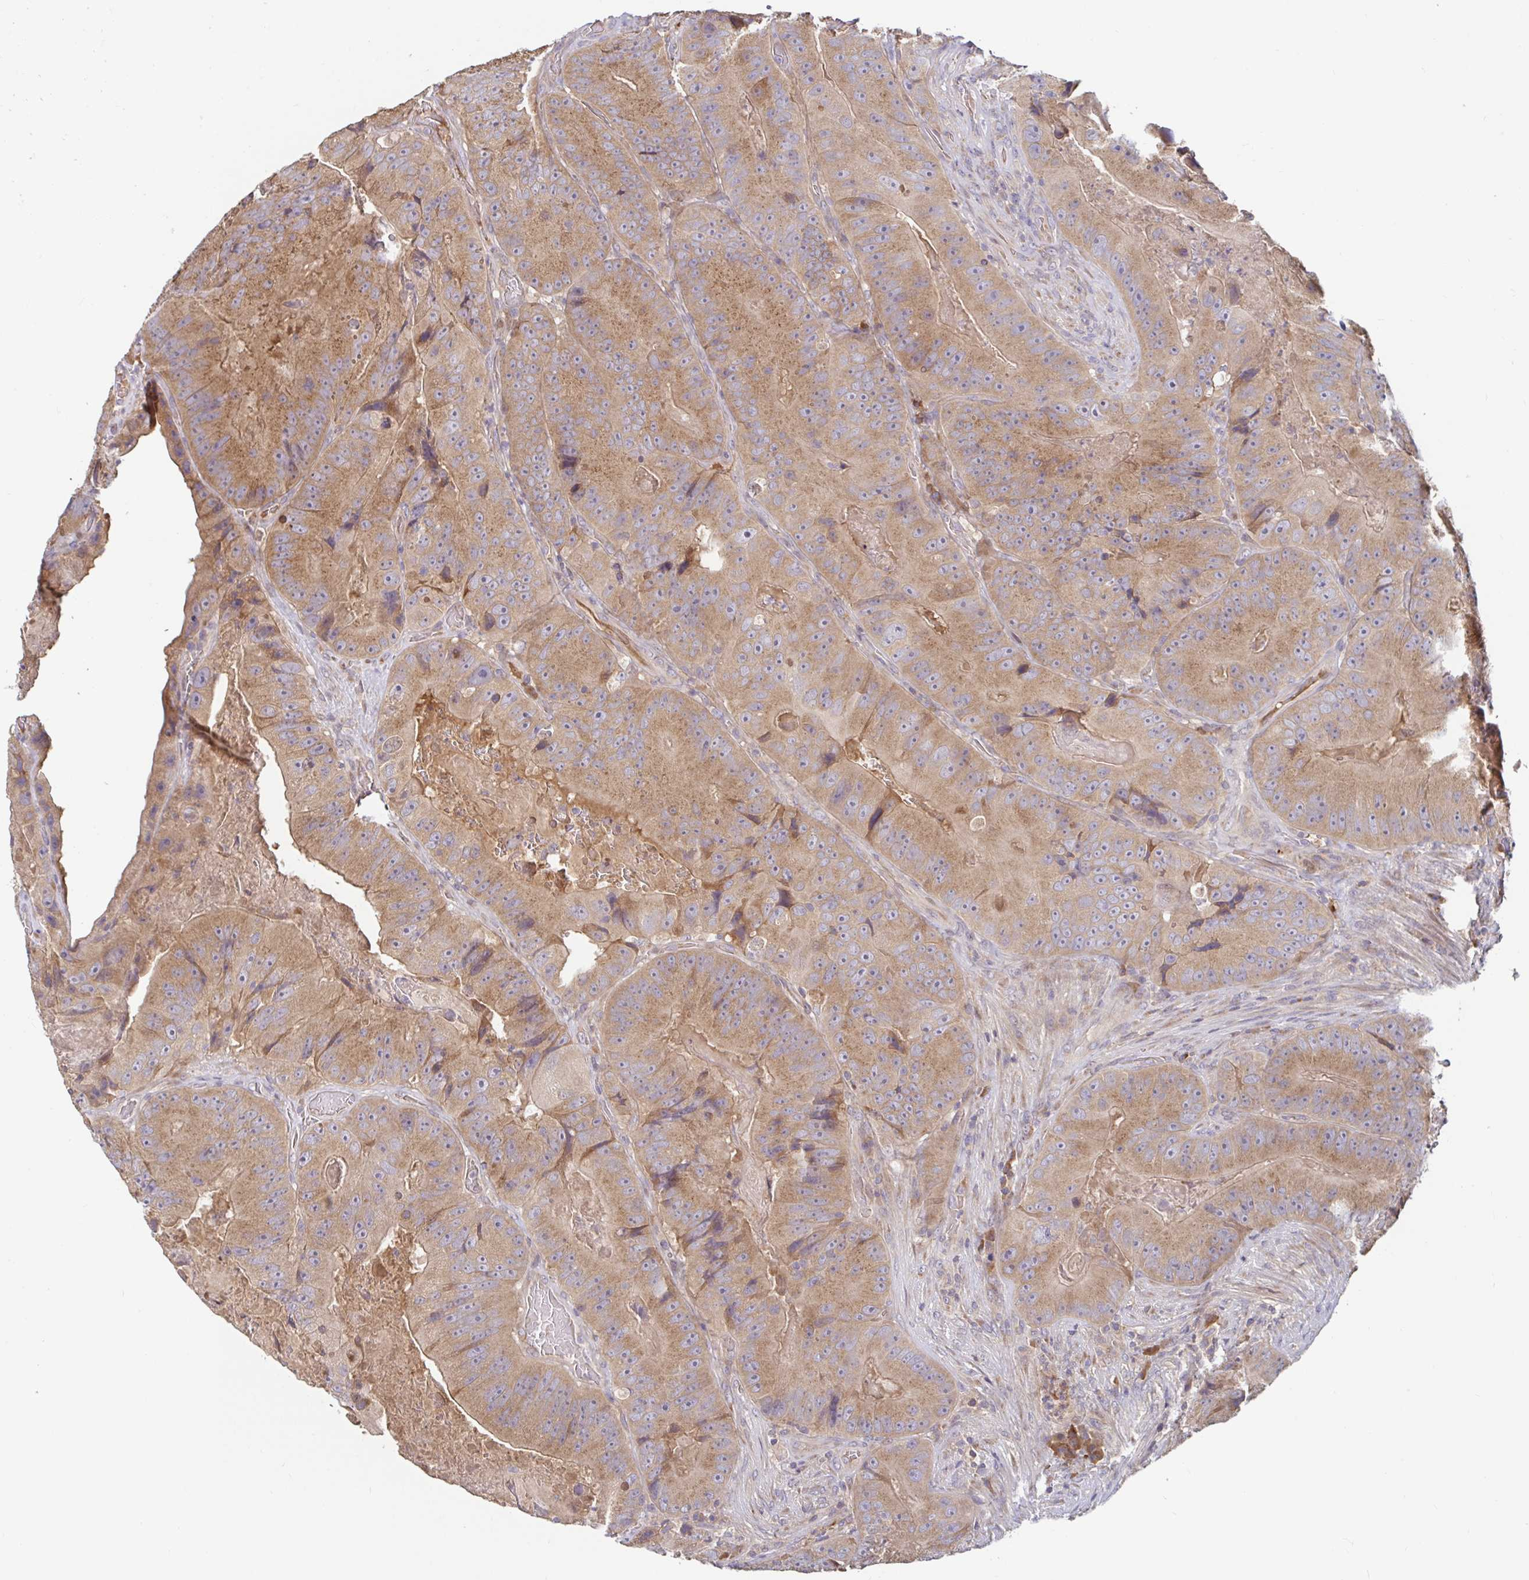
{"staining": {"intensity": "moderate", "quantity": ">75%", "location": "cytoplasmic/membranous"}, "tissue": "colorectal cancer", "cell_type": "Tumor cells", "image_type": "cancer", "snomed": [{"axis": "morphology", "description": "Adenocarcinoma, NOS"}, {"axis": "topography", "description": "Colon"}], "caption": "DAB immunohistochemical staining of colorectal adenocarcinoma demonstrates moderate cytoplasmic/membranous protein expression in approximately >75% of tumor cells.", "gene": "LARP1", "patient": {"sex": "female", "age": 86}}